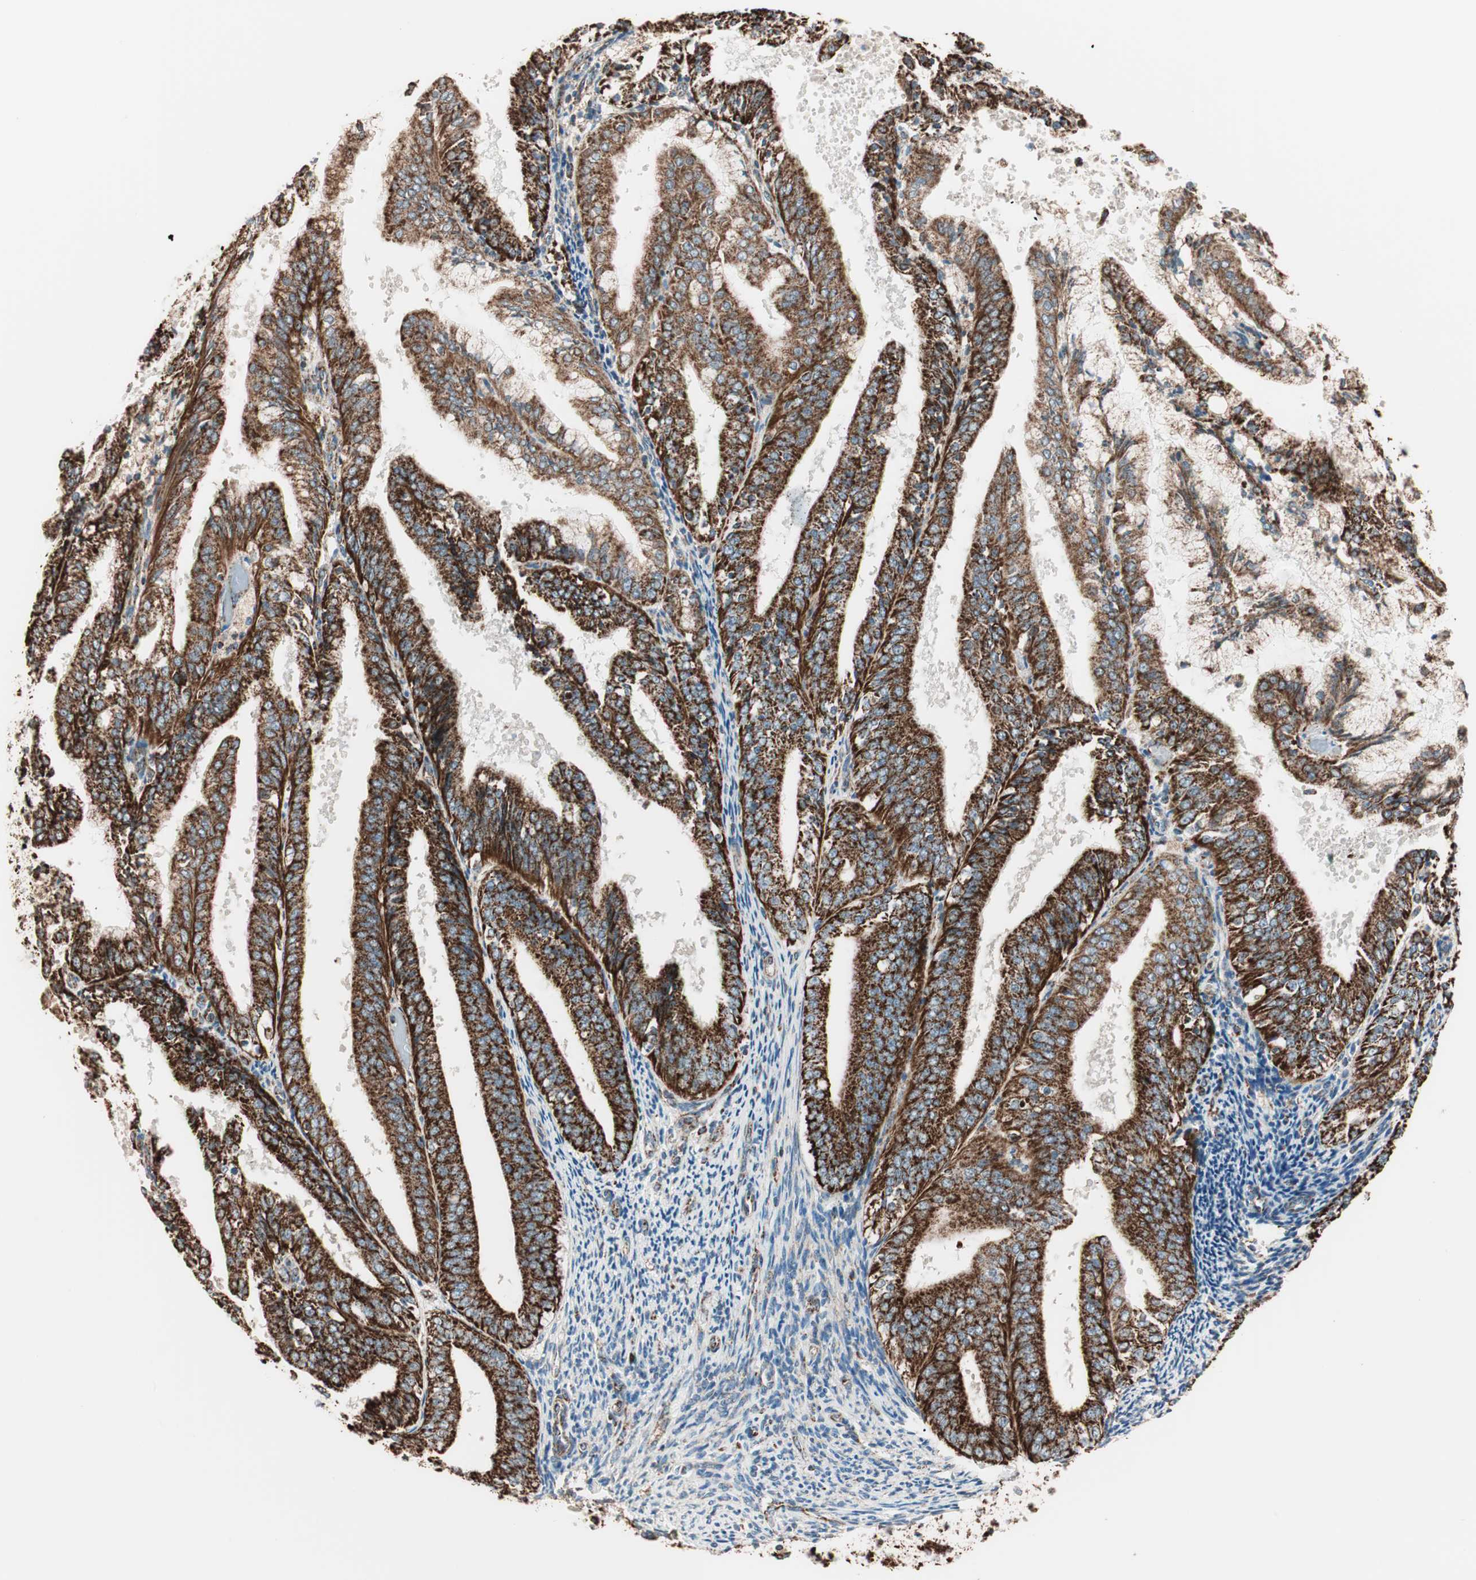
{"staining": {"intensity": "strong", "quantity": ">75%", "location": "cytoplasmic/membranous"}, "tissue": "endometrial cancer", "cell_type": "Tumor cells", "image_type": "cancer", "snomed": [{"axis": "morphology", "description": "Adenocarcinoma, NOS"}, {"axis": "topography", "description": "Endometrium"}], "caption": "Adenocarcinoma (endometrial) was stained to show a protein in brown. There is high levels of strong cytoplasmic/membranous staining in approximately >75% of tumor cells.", "gene": "TOMM22", "patient": {"sex": "female", "age": 63}}